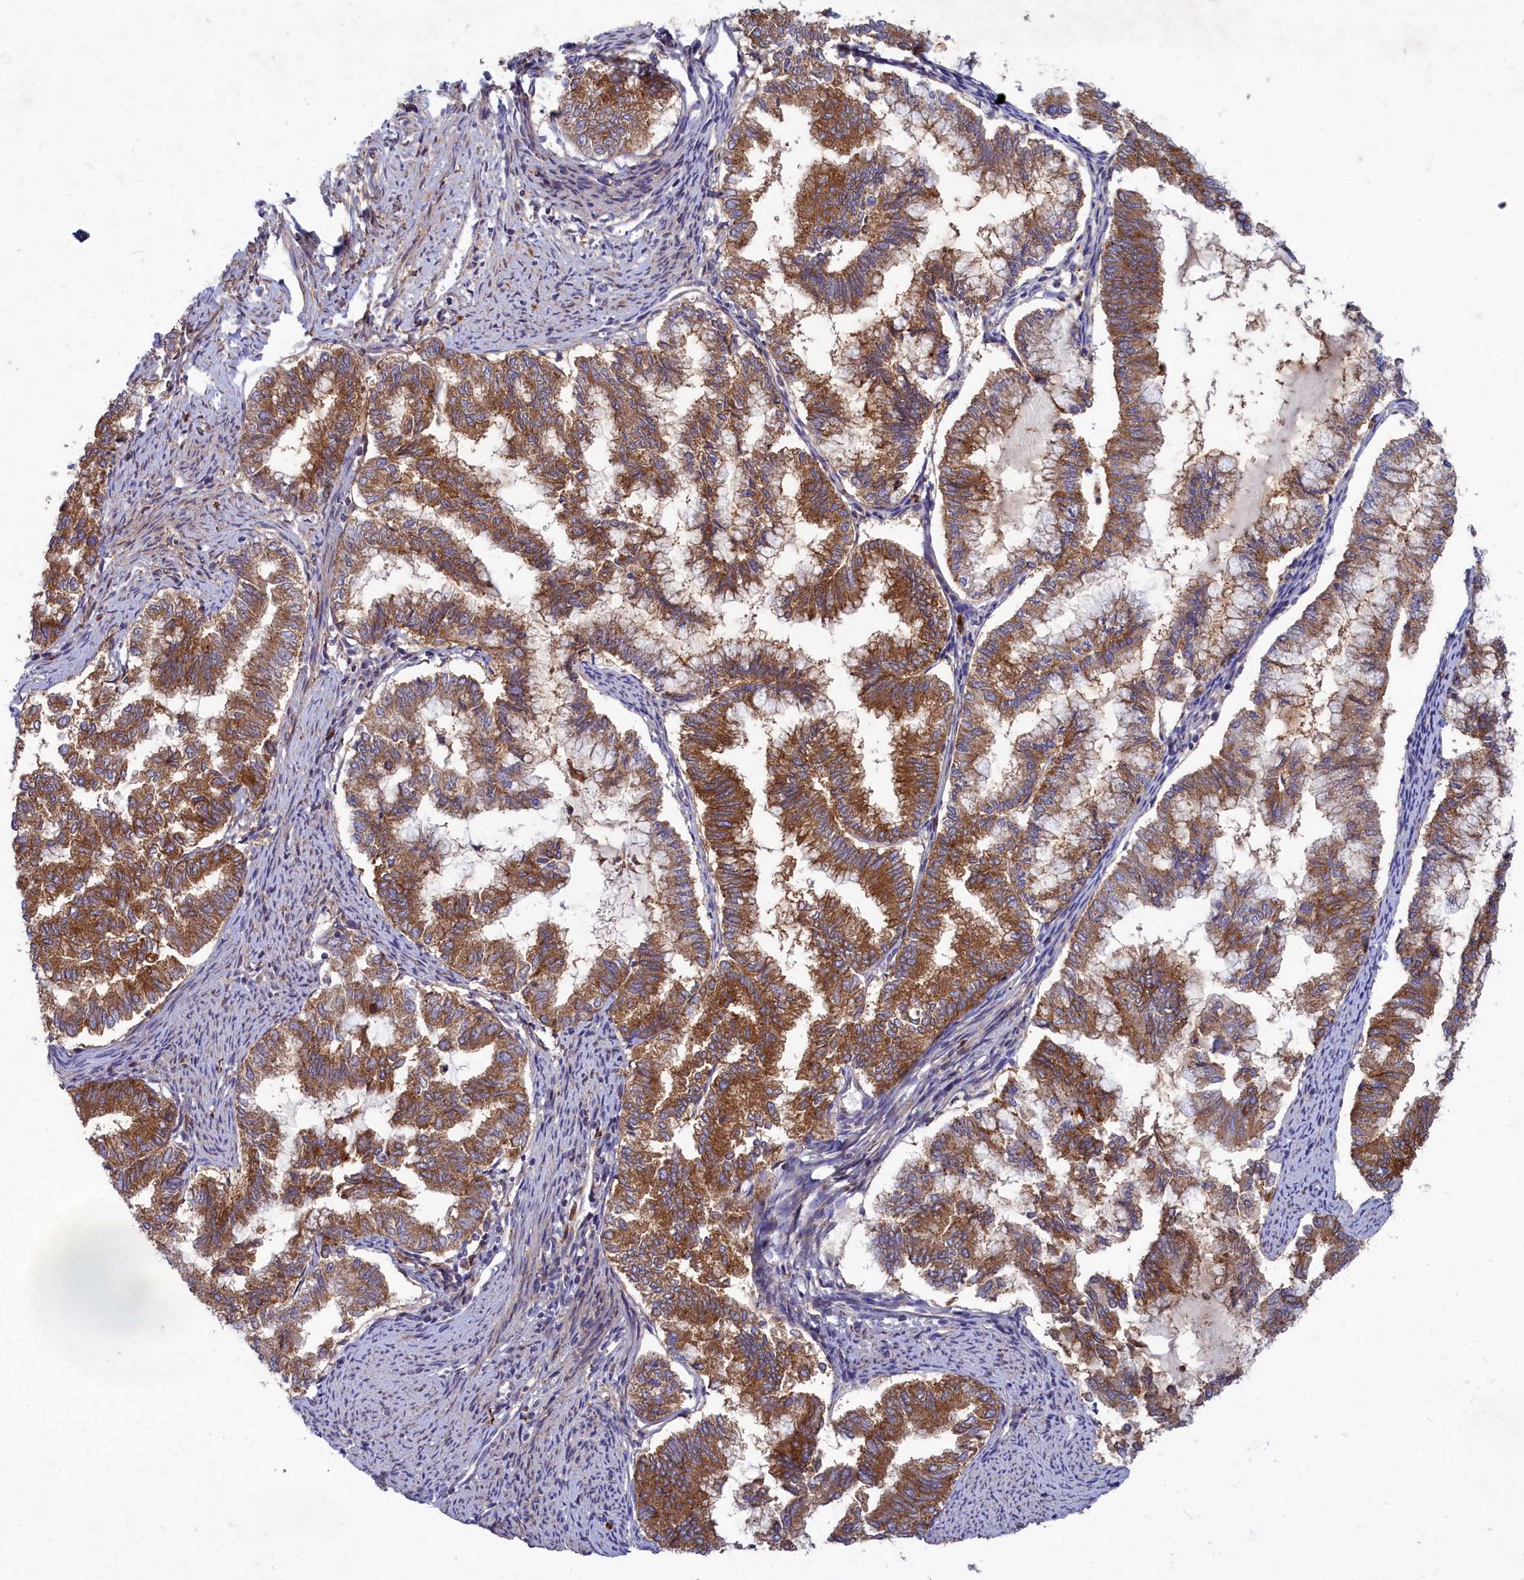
{"staining": {"intensity": "moderate", "quantity": ">75%", "location": "cytoplasmic/membranous"}, "tissue": "endometrial cancer", "cell_type": "Tumor cells", "image_type": "cancer", "snomed": [{"axis": "morphology", "description": "Adenocarcinoma, NOS"}, {"axis": "topography", "description": "Endometrium"}], "caption": "A histopathology image of endometrial adenocarcinoma stained for a protein shows moderate cytoplasmic/membranous brown staining in tumor cells.", "gene": "SCAMP4", "patient": {"sex": "female", "age": 79}}